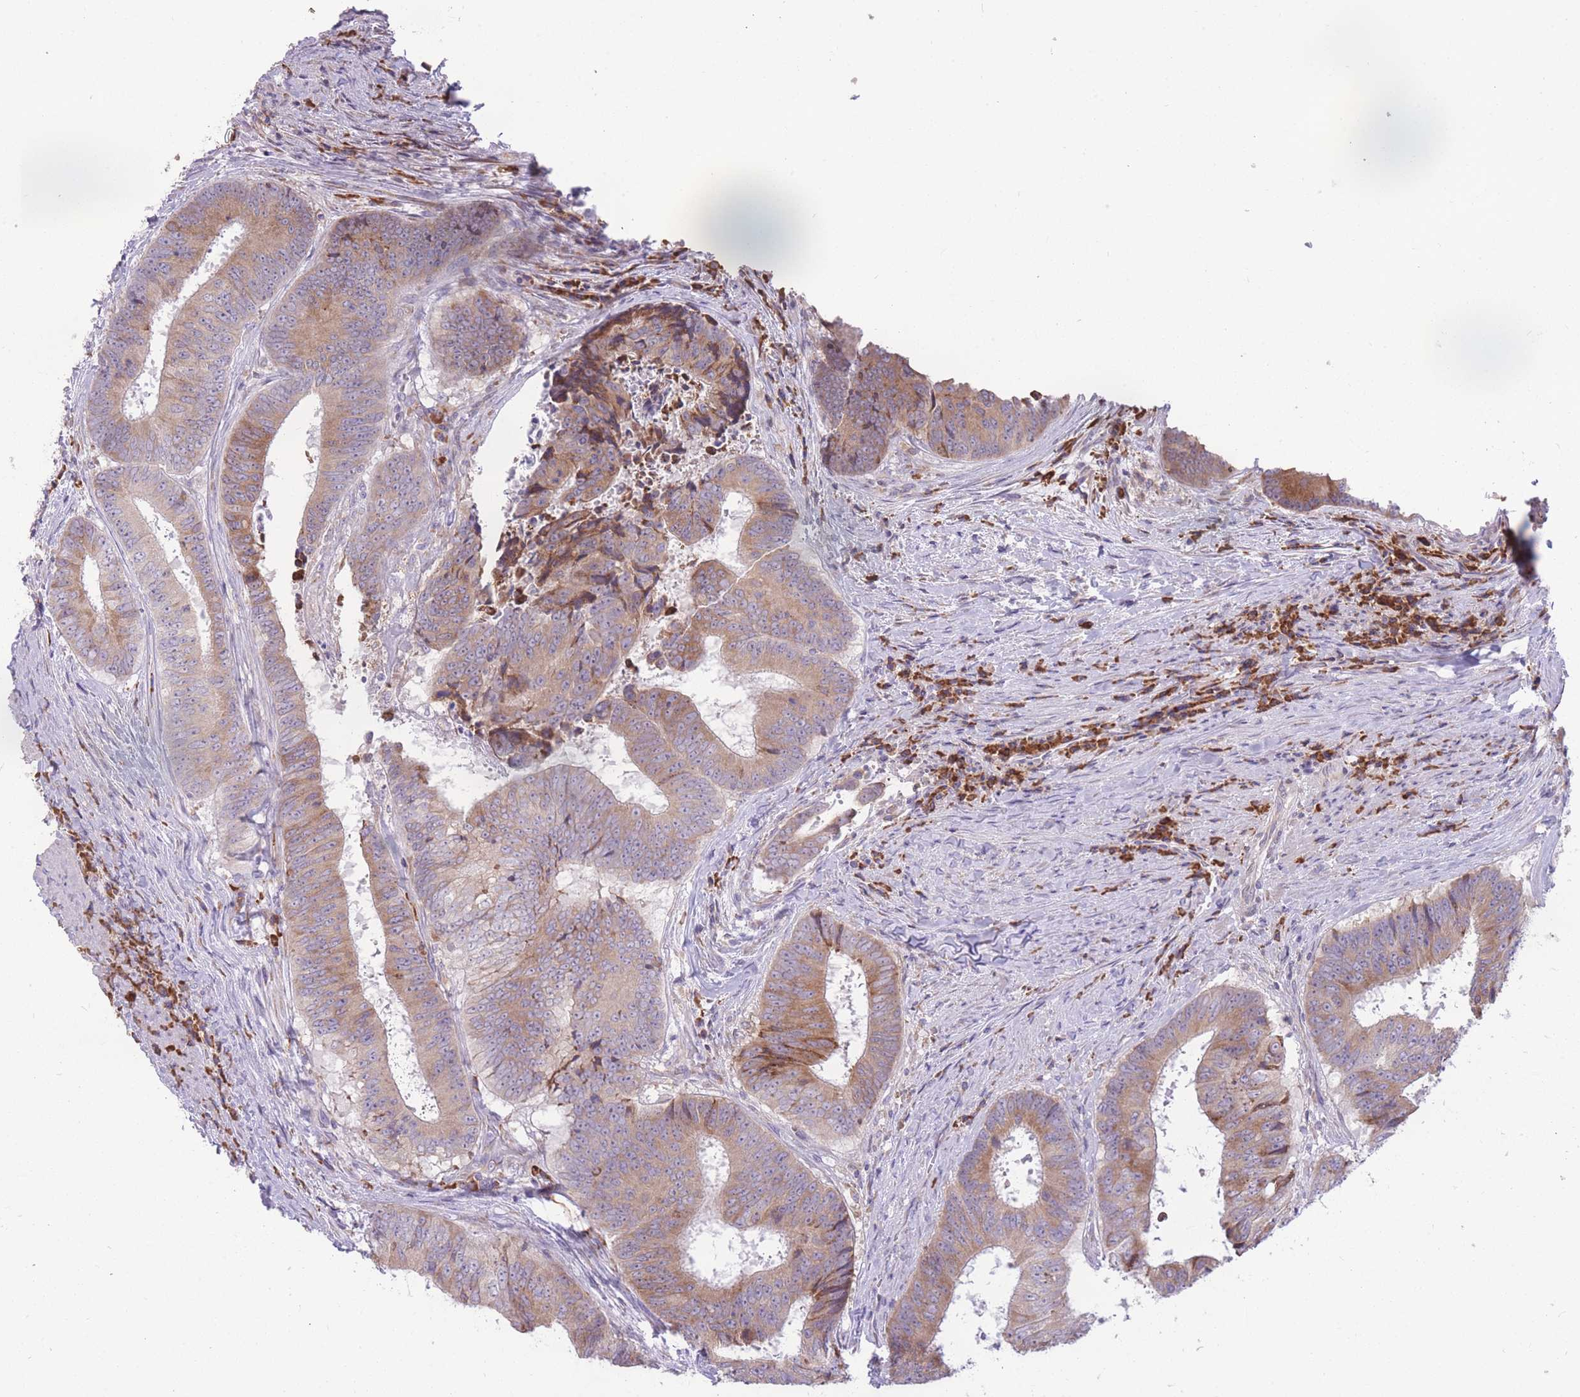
{"staining": {"intensity": "moderate", "quantity": ">75%", "location": "cytoplasmic/membranous"}, "tissue": "colorectal cancer", "cell_type": "Tumor cells", "image_type": "cancer", "snomed": [{"axis": "morphology", "description": "Adenocarcinoma, NOS"}, {"axis": "topography", "description": "Rectum"}], "caption": "Brown immunohistochemical staining in human adenocarcinoma (colorectal) exhibits moderate cytoplasmic/membranous positivity in approximately >75% of tumor cells.", "gene": "TRAPPC5", "patient": {"sex": "male", "age": 72}}